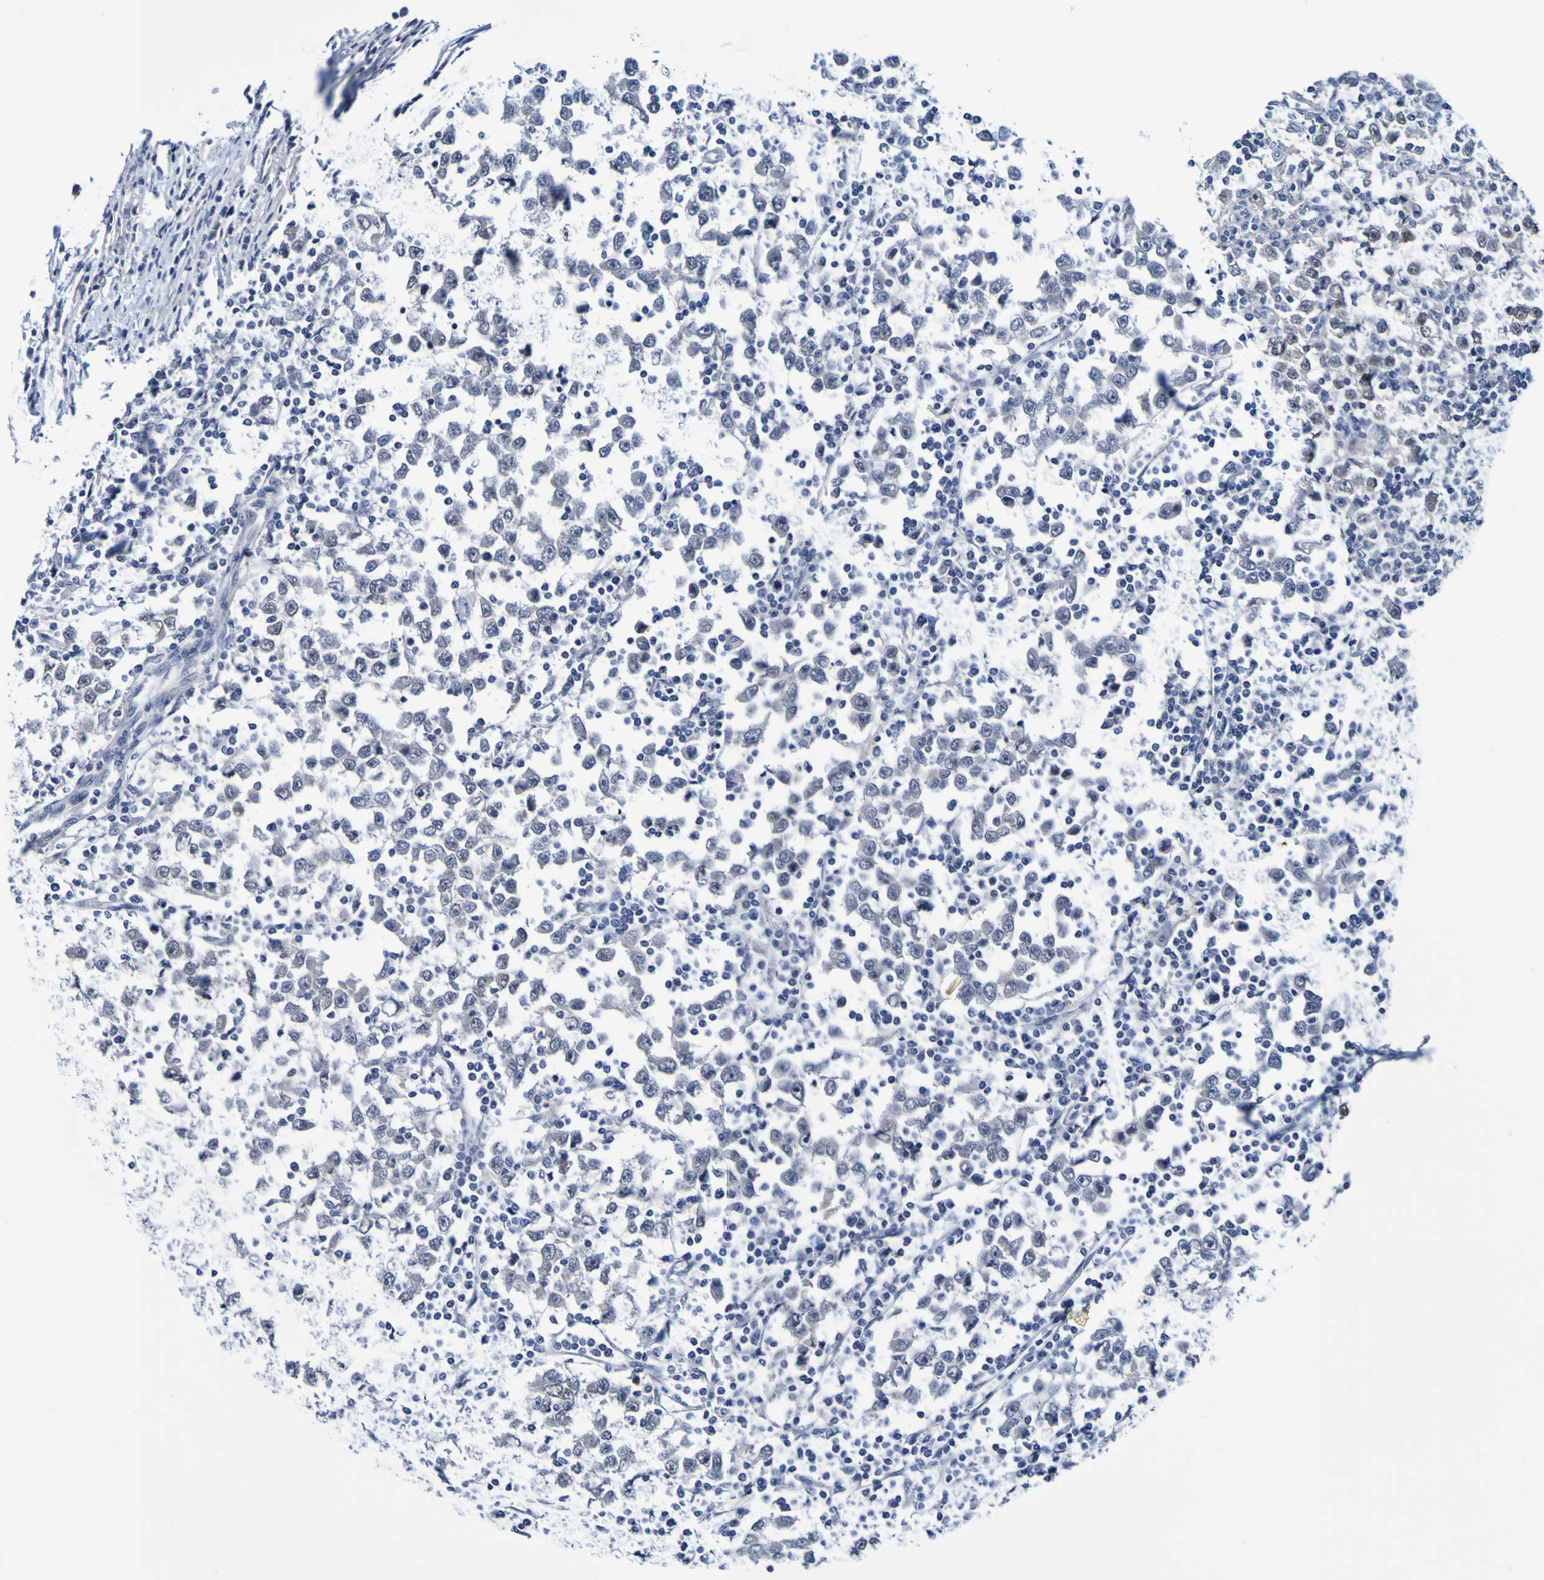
{"staining": {"intensity": "negative", "quantity": "none", "location": "none"}, "tissue": "testis cancer", "cell_type": "Tumor cells", "image_type": "cancer", "snomed": [{"axis": "morphology", "description": "Seminoma, NOS"}, {"axis": "topography", "description": "Testis"}], "caption": "Immunohistochemistry image of neoplastic tissue: testis cancer stained with DAB (3,3'-diaminobenzidine) shows no significant protein expression in tumor cells.", "gene": "VMA21", "patient": {"sex": "male", "age": 65}}